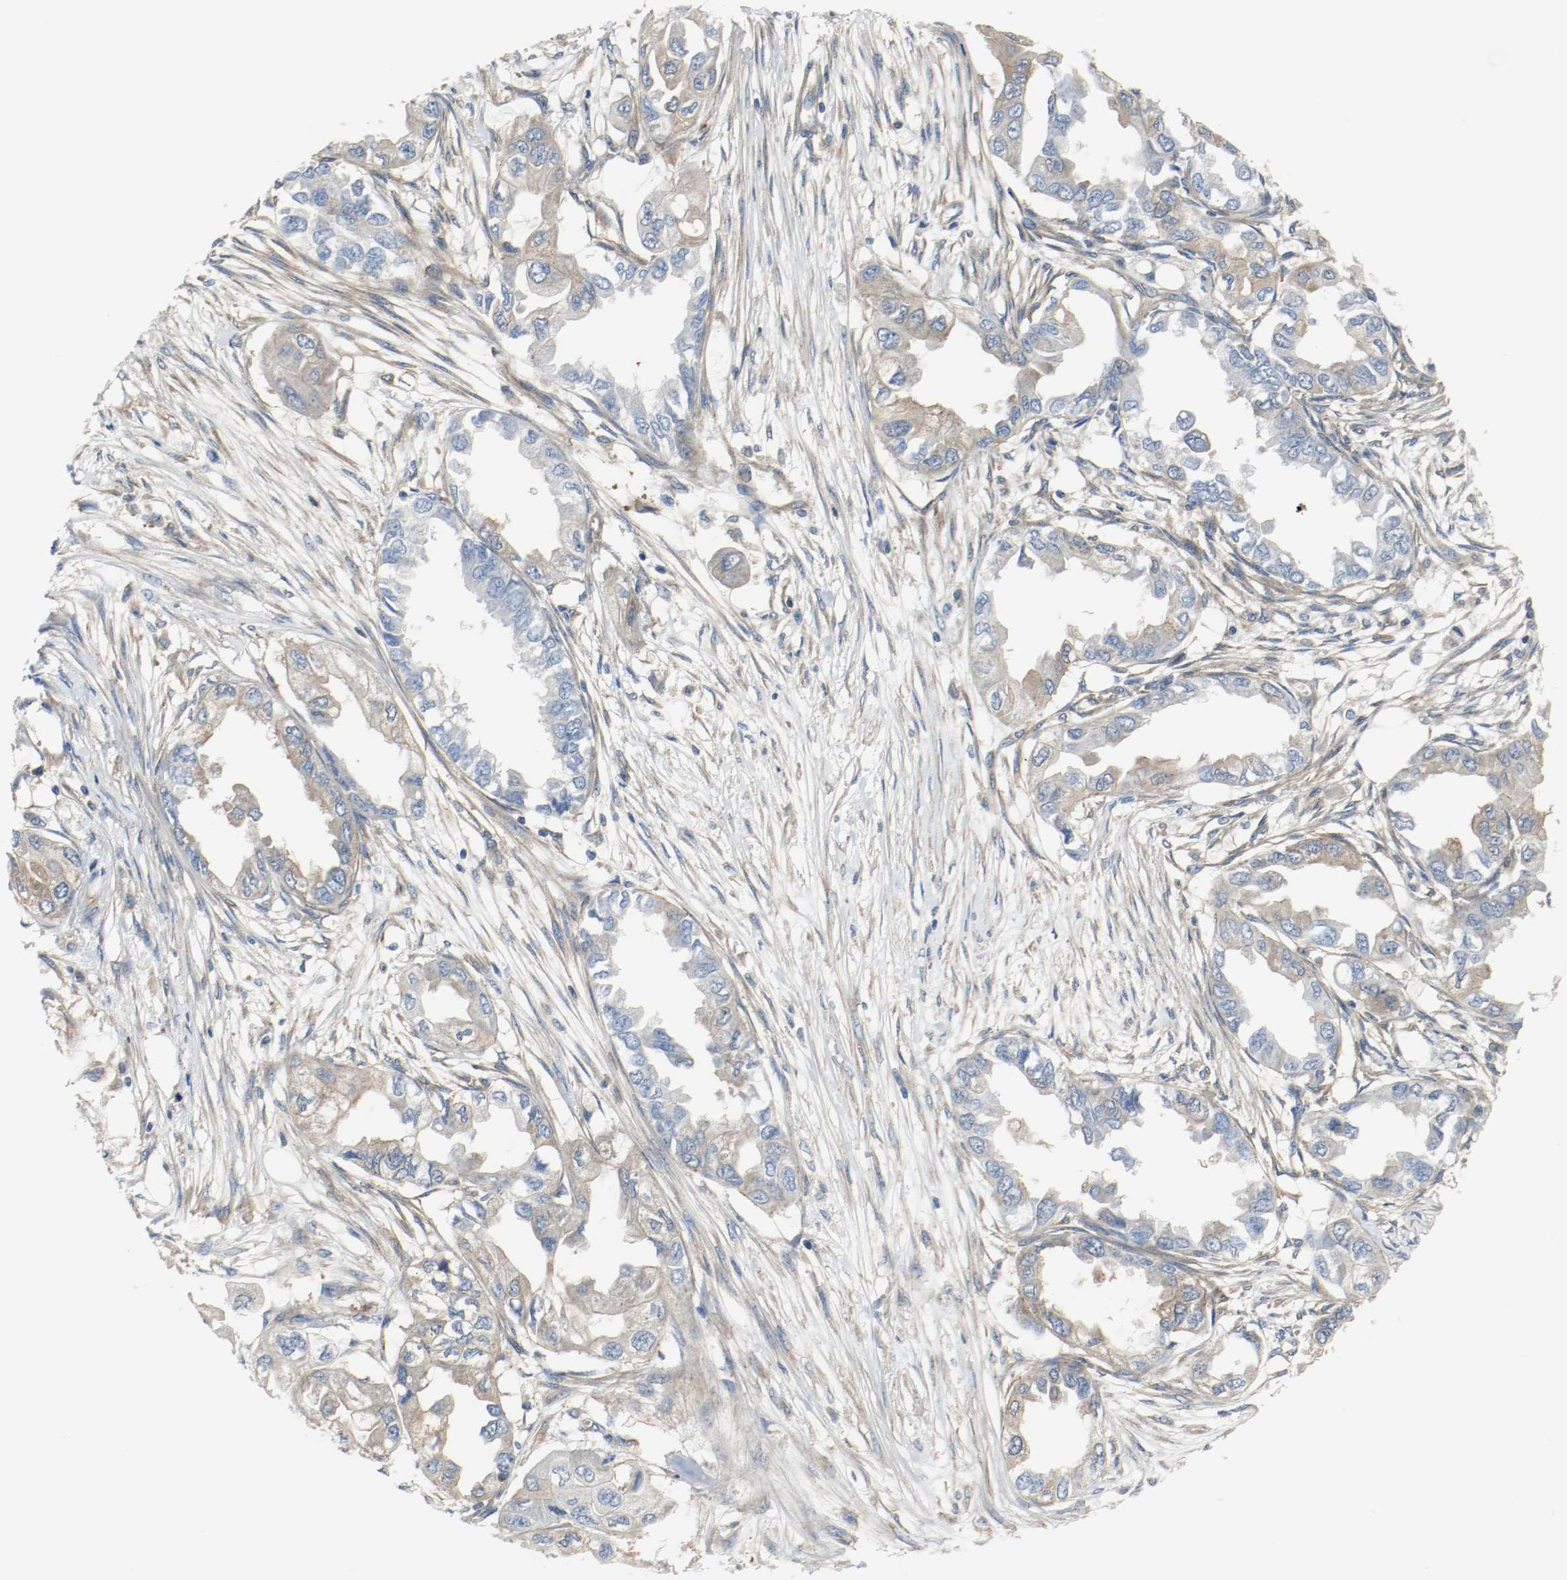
{"staining": {"intensity": "moderate", "quantity": "25%-75%", "location": "cytoplasmic/membranous"}, "tissue": "endometrial cancer", "cell_type": "Tumor cells", "image_type": "cancer", "snomed": [{"axis": "morphology", "description": "Adenocarcinoma, NOS"}, {"axis": "topography", "description": "Endometrium"}], "caption": "Tumor cells show moderate cytoplasmic/membranous expression in about 25%-75% of cells in endometrial cancer (adenocarcinoma).", "gene": "HGS", "patient": {"sex": "female", "age": 67}}